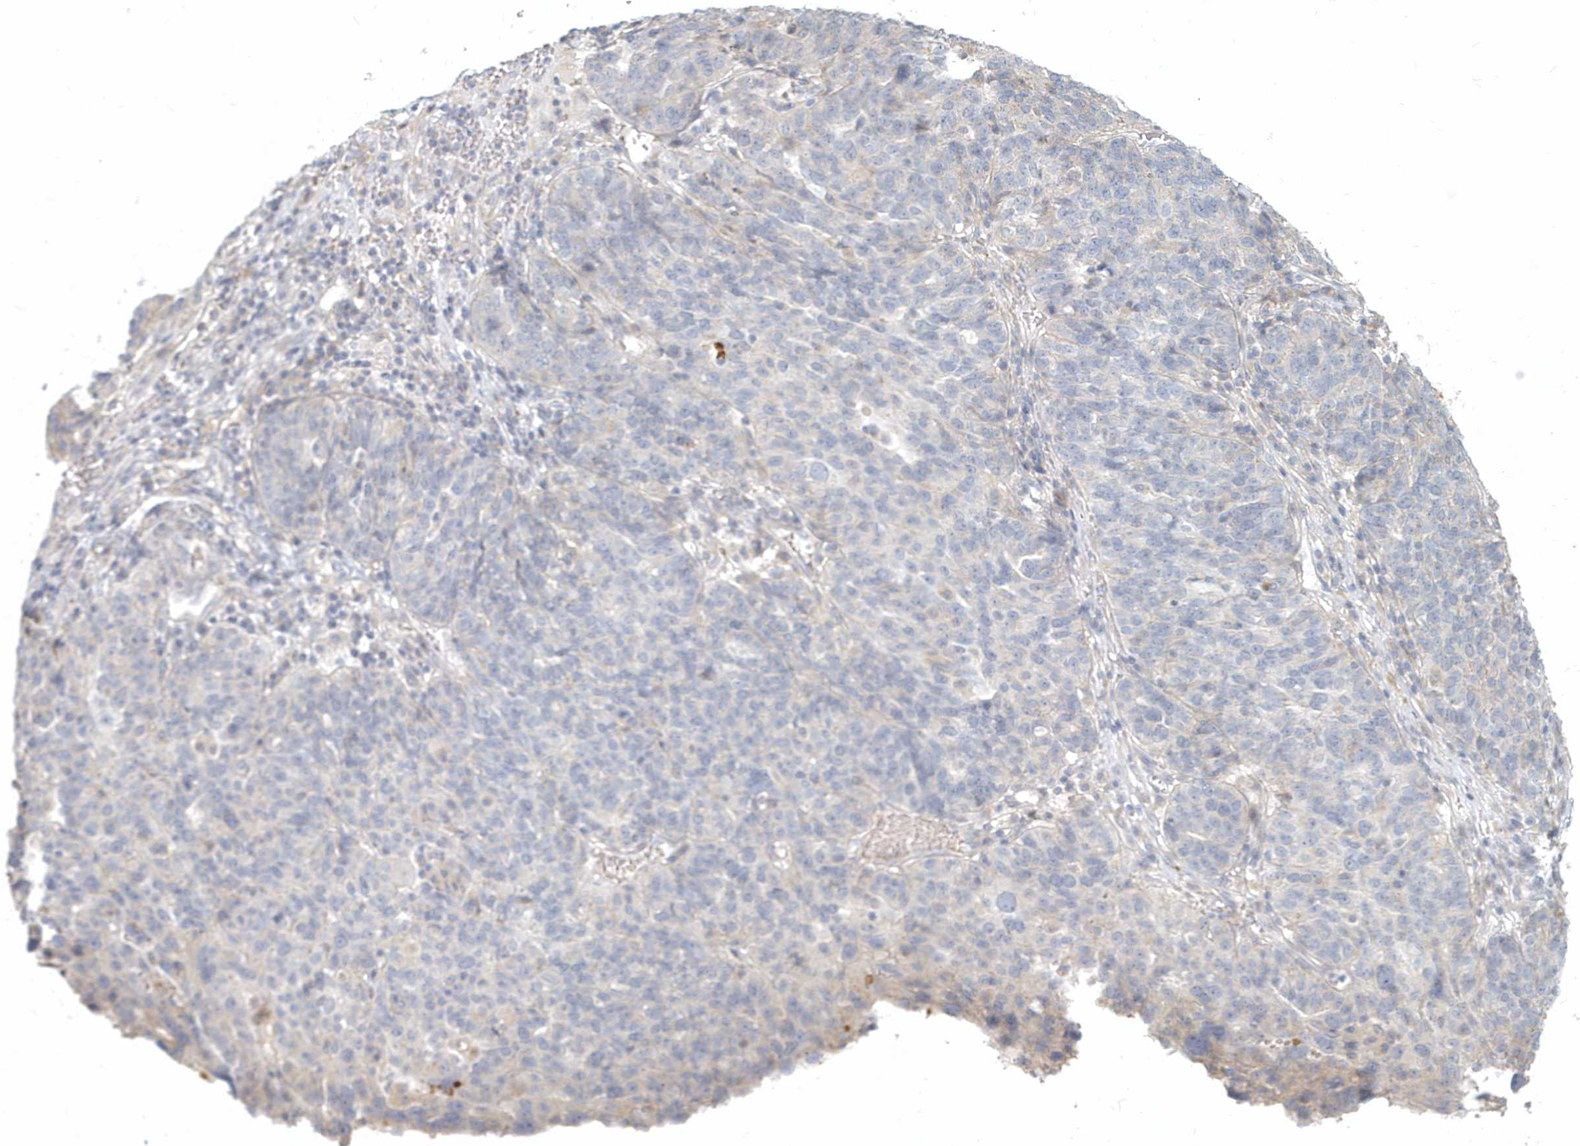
{"staining": {"intensity": "negative", "quantity": "none", "location": "none"}, "tissue": "ovarian cancer", "cell_type": "Tumor cells", "image_type": "cancer", "snomed": [{"axis": "morphology", "description": "Cystadenocarcinoma, serous, NOS"}, {"axis": "topography", "description": "Ovary"}], "caption": "This is an immunohistochemistry histopathology image of serous cystadenocarcinoma (ovarian). There is no expression in tumor cells.", "gene": "NAPB", "patient": {"sex": "female", "age": 59}}